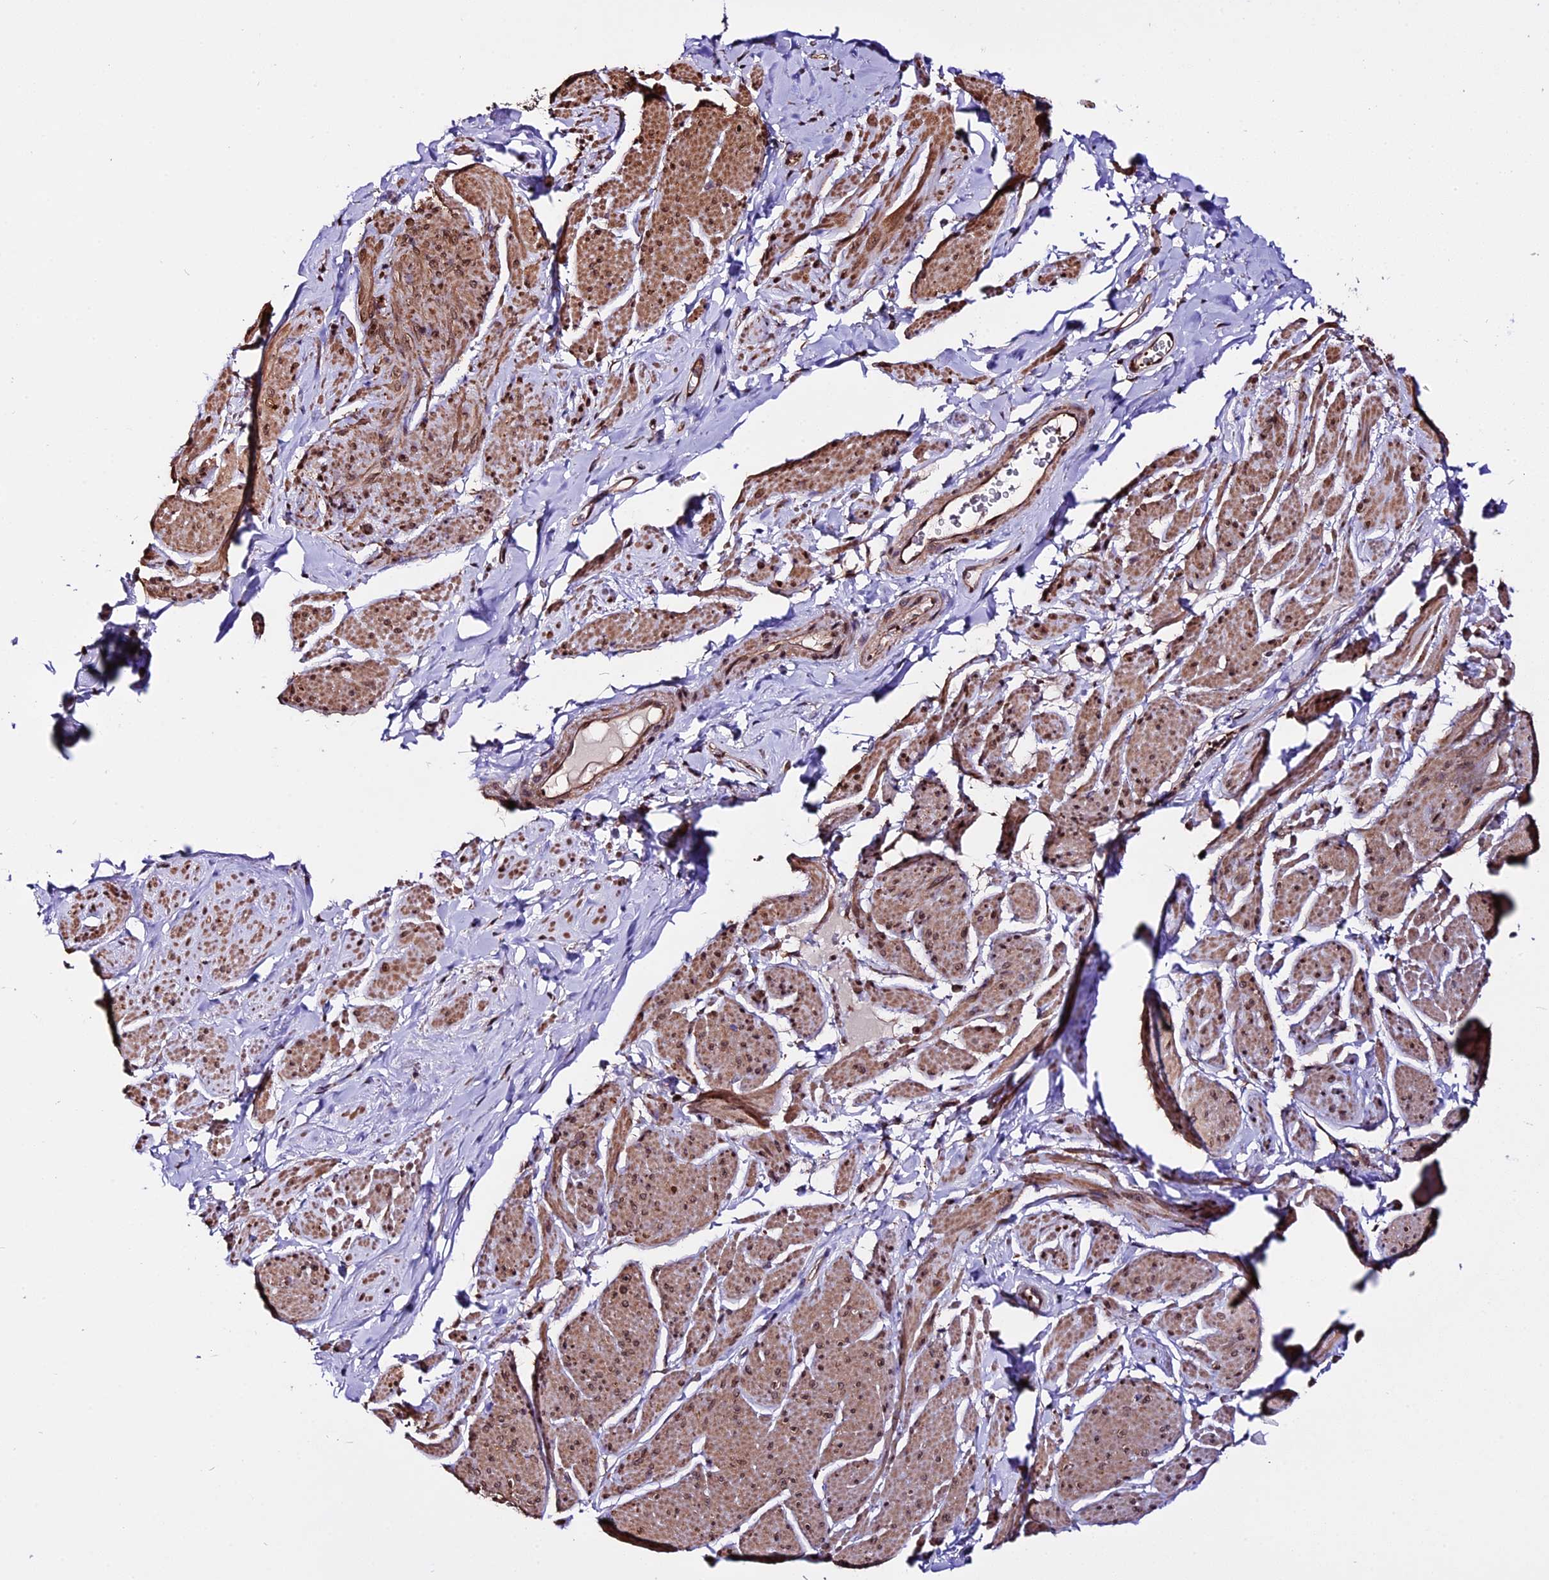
{"staining": {"intensity": "moderate", "quantity": "25%-75%", "location": "cytoplasmic/membranous,nuclear"}, "tissue": "smooth muscle", "cell_type": "Smooth muscle cells", "image_type": "normal", "snomed": [{"axis": "morphology", "description": "Normal tissue, NOS"}, {"axis": "topography", "description": "Smooth muscle"}, {"axis": "topography", "description": "Peripheral nerve tissue"}], "caption": "A micrograph showing moderate cytoplasmic/membranous,nuclear positivity in about 25%-75% of smooth muscle cells in unremarkable smooth muscle, as visualized by brown immunohistochemical staining.", "gene": "HERPUD1", "patient": {"sex": "male", "age": 69}}